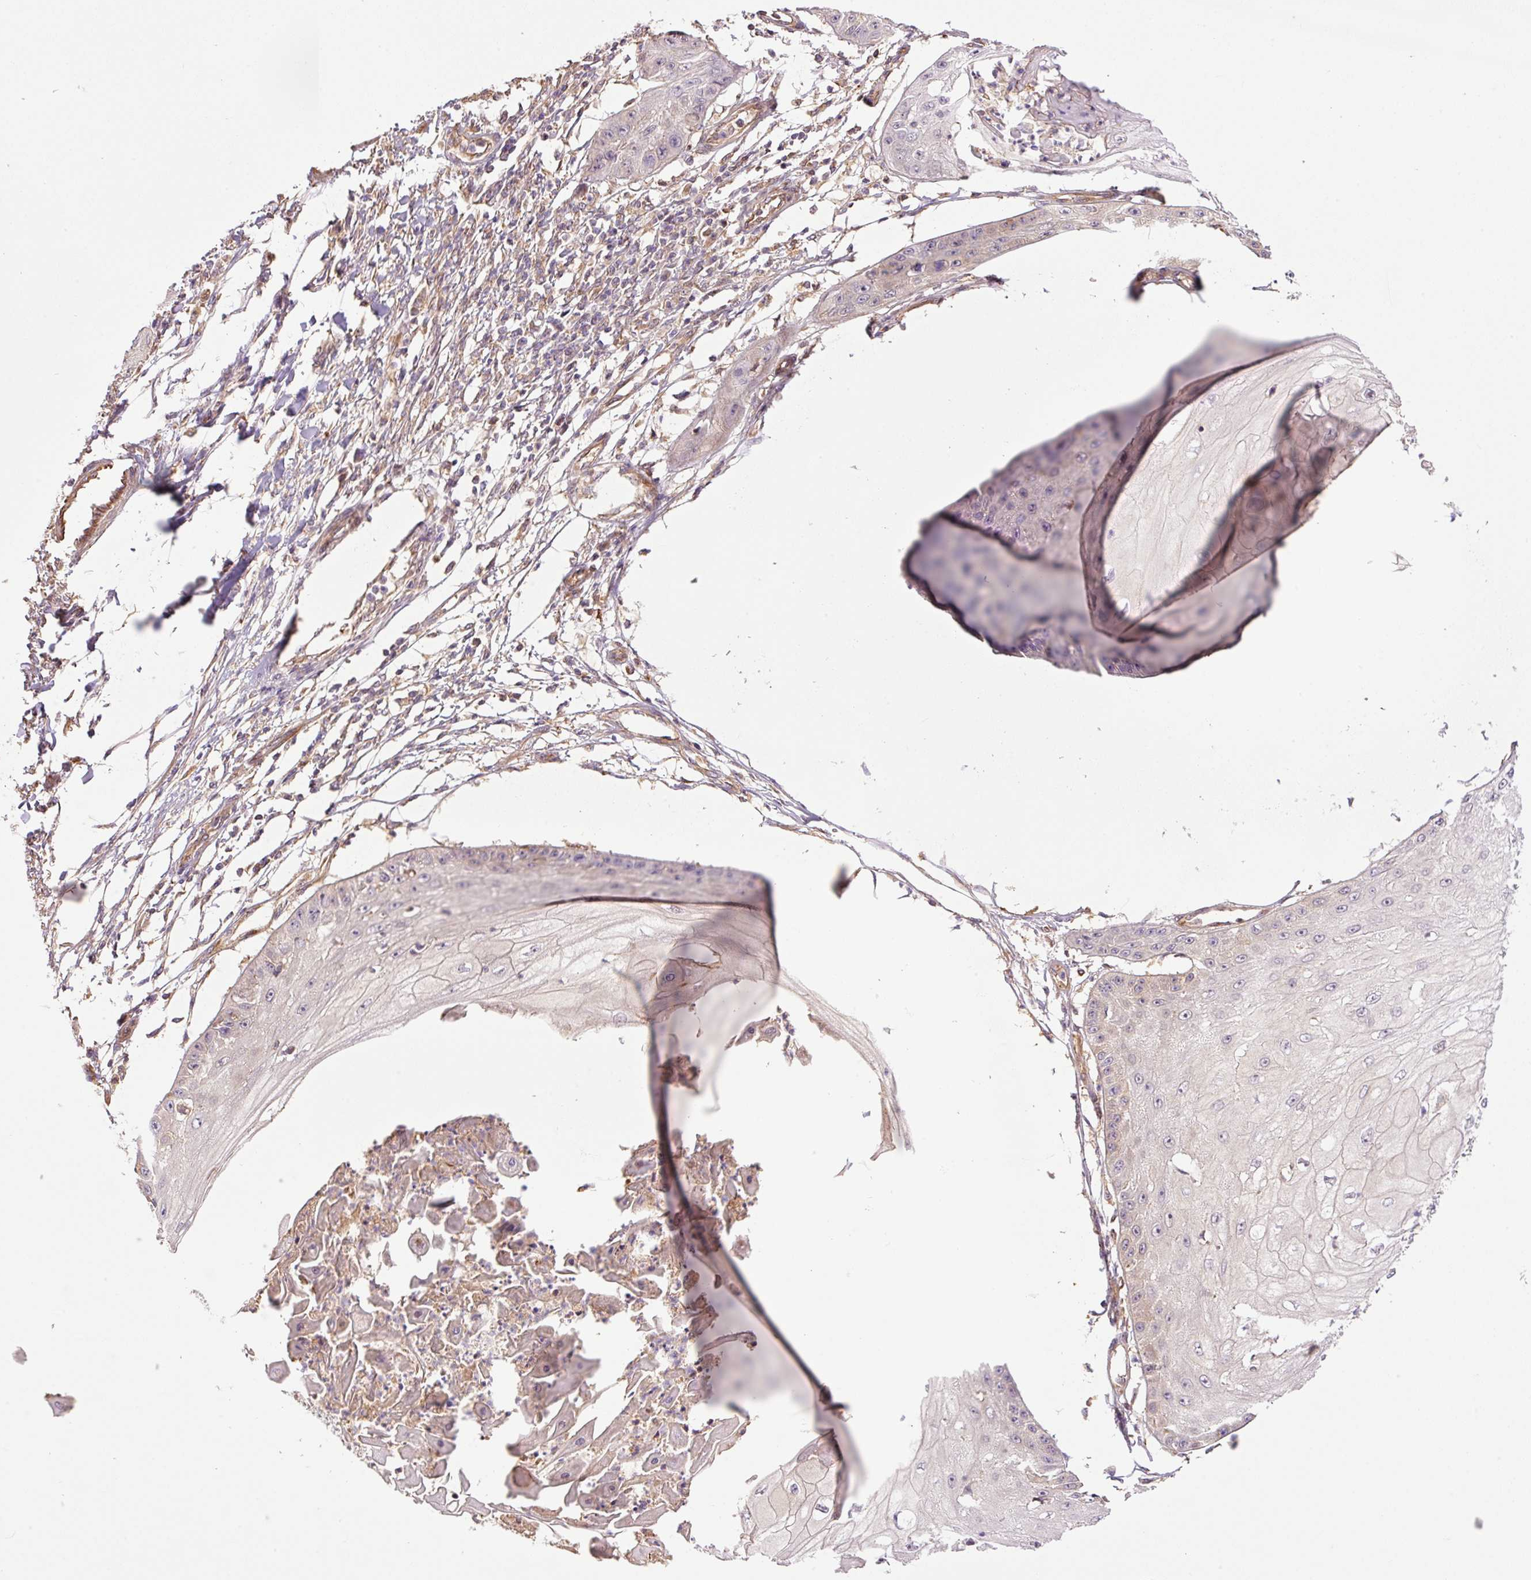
{"staining": {"intensity": "weak", "quantity": "<25%", "location": "cytoplasmic/membranous"}, "tissue": "skin cancer", "cell_type": "Tumor cells", "image_type": "cancer", "snomed": [{"axis": "morphology", "description": "Squamous cell carcinoma, NOS"}, {"axis": "topography", "description": "Skin"}], "caption": "Image shows no significant protein expression in tumor cells of squamous cell carcinoma (skin).", "gene": "PCK2", "patient": {"sex": "male", "age": 70}}